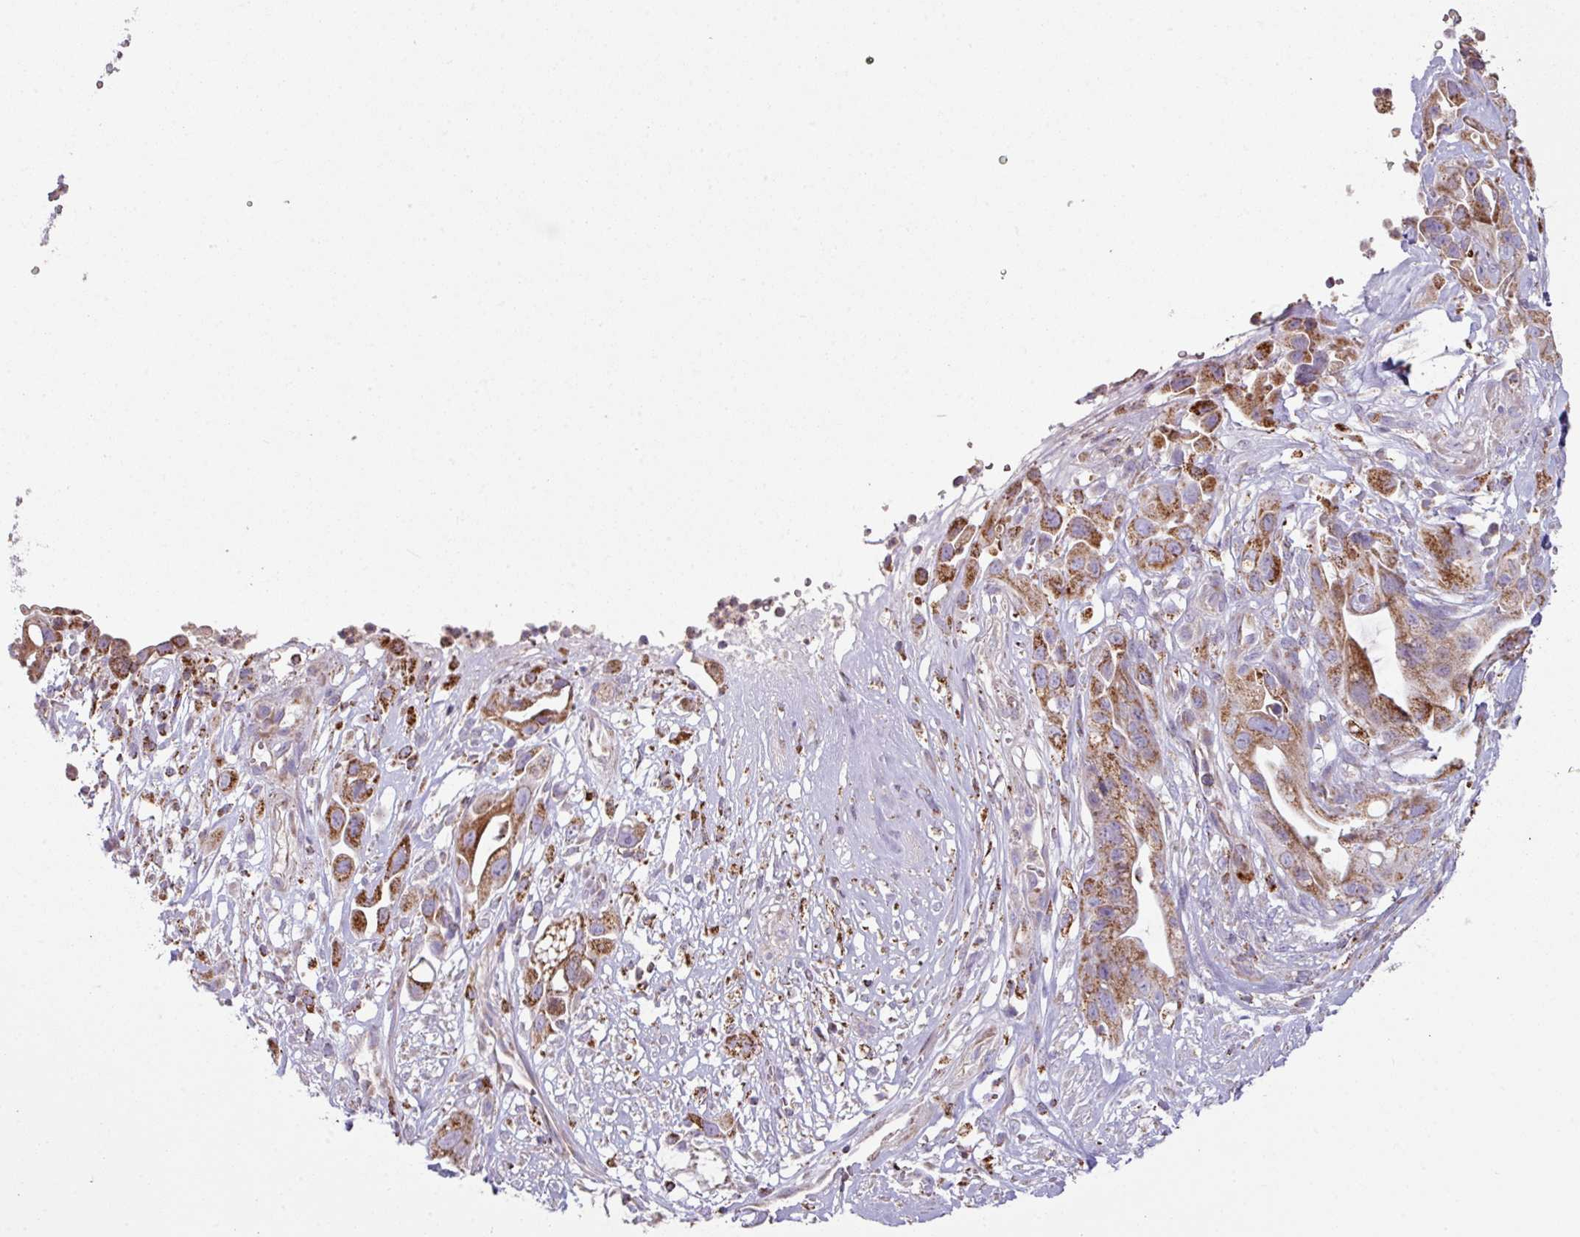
{"staining": {"intensity": "strong", "quantity": ">75%", "location": "cytoplasmic/membranous"}, "tissue": "pancreatic cancer", "cell_type": "Tumor cells", "image_type": "cancer", "snomed": [{"axis": "morphology", "description": "Adenocarcinoma, NOS"}, {"axis": "topography", "description": "Pancreas"}], "caption": "Protein expression analysis of pancreatic cancer (adenocarcinoma) exhibits strong cytoplasmic/membranous positivity in about >75% of tumor cells. The staining was performed using DAB, with brown indicating positive protein expression. Nuclei are stained blue with hematoxylin.", "gene": "SQOR", "patient": {"sex": "male", "age": 44}}